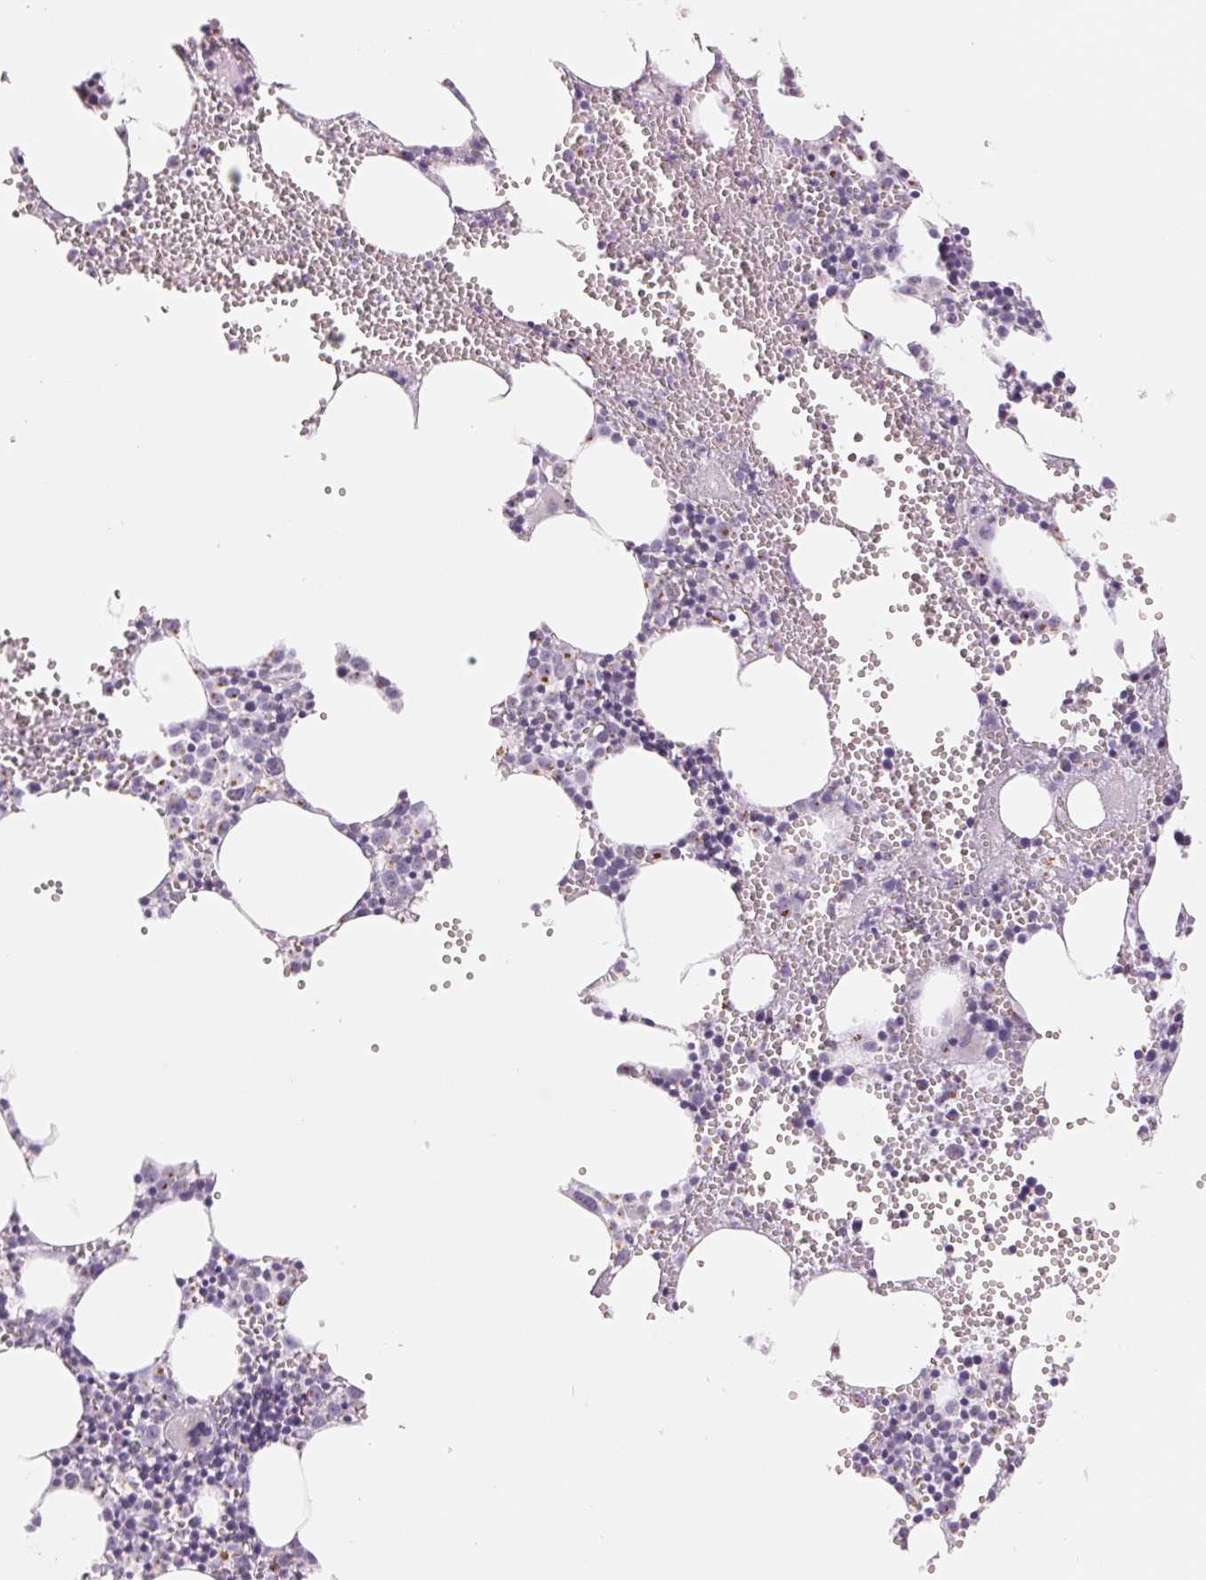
{"staining": {"intensity": "negative", "quantity": "none", "location": "none"}, "tissue": "bone marrow", "cell_type": "Hematopoietic cells", "image_type": "normal", "snomed": [{"axis": "morphology", "description": "Normal tissue, NOS"}, {"axis": "topography", "description": "Bone marrow"}], "caption": "An IHC image of benign bone marrow is shown. There is no staining in hematopoietic cells of bone marrow. (DAB (3,3'-diaminobenzidine) immunohistochemistry (IHC) visualized using brightfield microscopy, high magnification).", "gene": "GALNT7", "patient": {"sex": "male", "age": 89}}